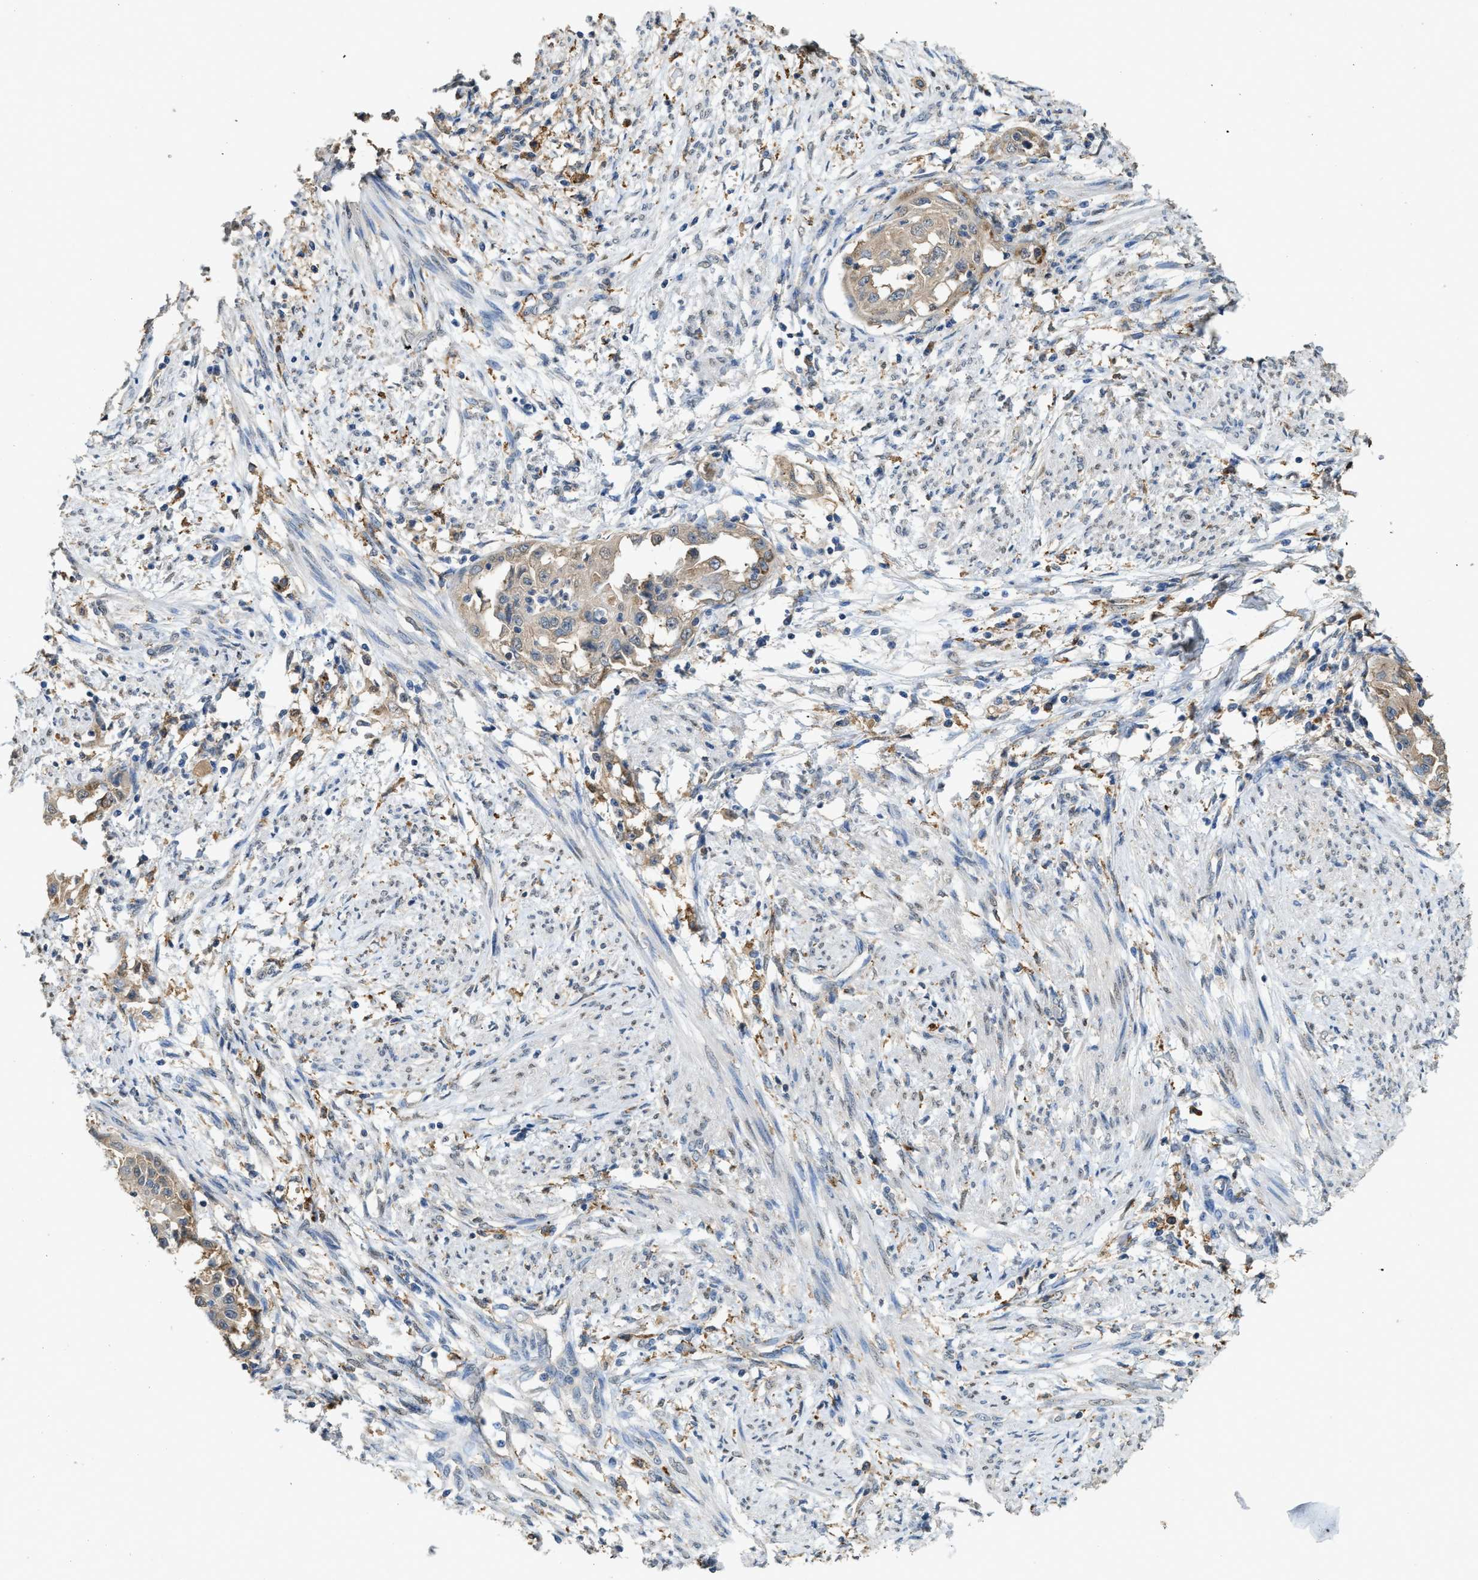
{"staining": {"intensity": "weak", "quantity": ">75%", "location": "cytoplasmic/membranous"}, "tissue": "endometrial cancer", "cell_type": "Tumor cells", "image_type": "cancer", "snomed": [{"axis": "morphology", "description": "Adenocarcinoma, NOS"}, {"axis": "topography", "description": "Endometrium"}], "caption": "Approximately >75% of tumor cells in endometrial adenocarcinoma exhibit weak cytoplasmic/membranous protein positivity as visualized by brown immunohistochemical staining.", "gene": "GCN1", "patient": {"sex": "female", "age": 85}}